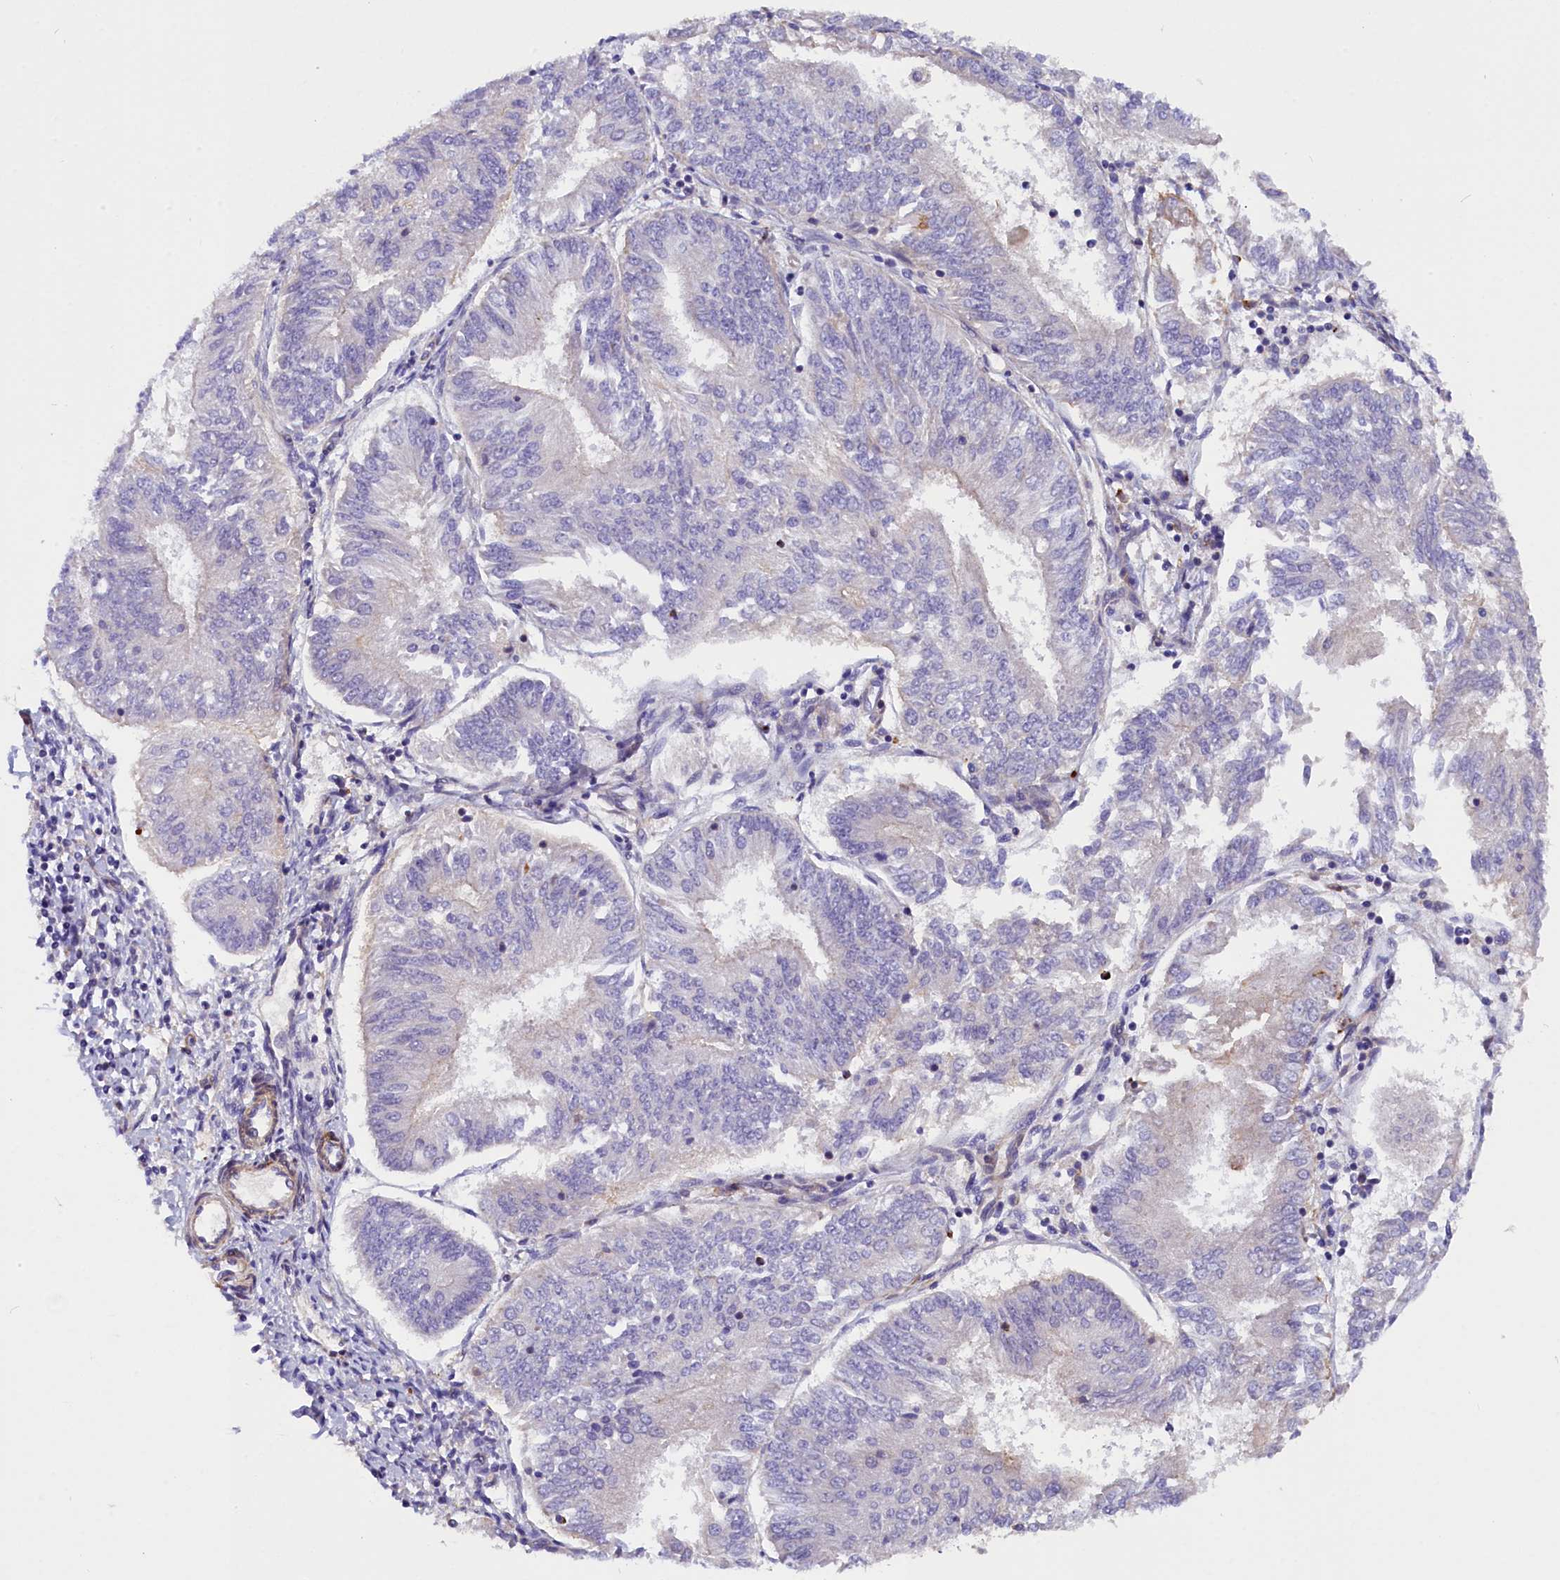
{"staining": {"intensity": "negative", "quantity": "none", "location": "none"}, "tissue": "endometrial cancer", "cell_type": "Tumor cells", "image_type": "cancer", "snomed": [{"axis": "morphology", "description": "Adenocarcinoma, NOS"}, {"axis": "topography", "description": "Endometrium"}], "caption": "Endometrial adenocarcinoma was stained to show a protein in brown. There is no significant expression in tumor cells.", "gene": "MED20", "patient": {"sex": "female", "age": 58}}